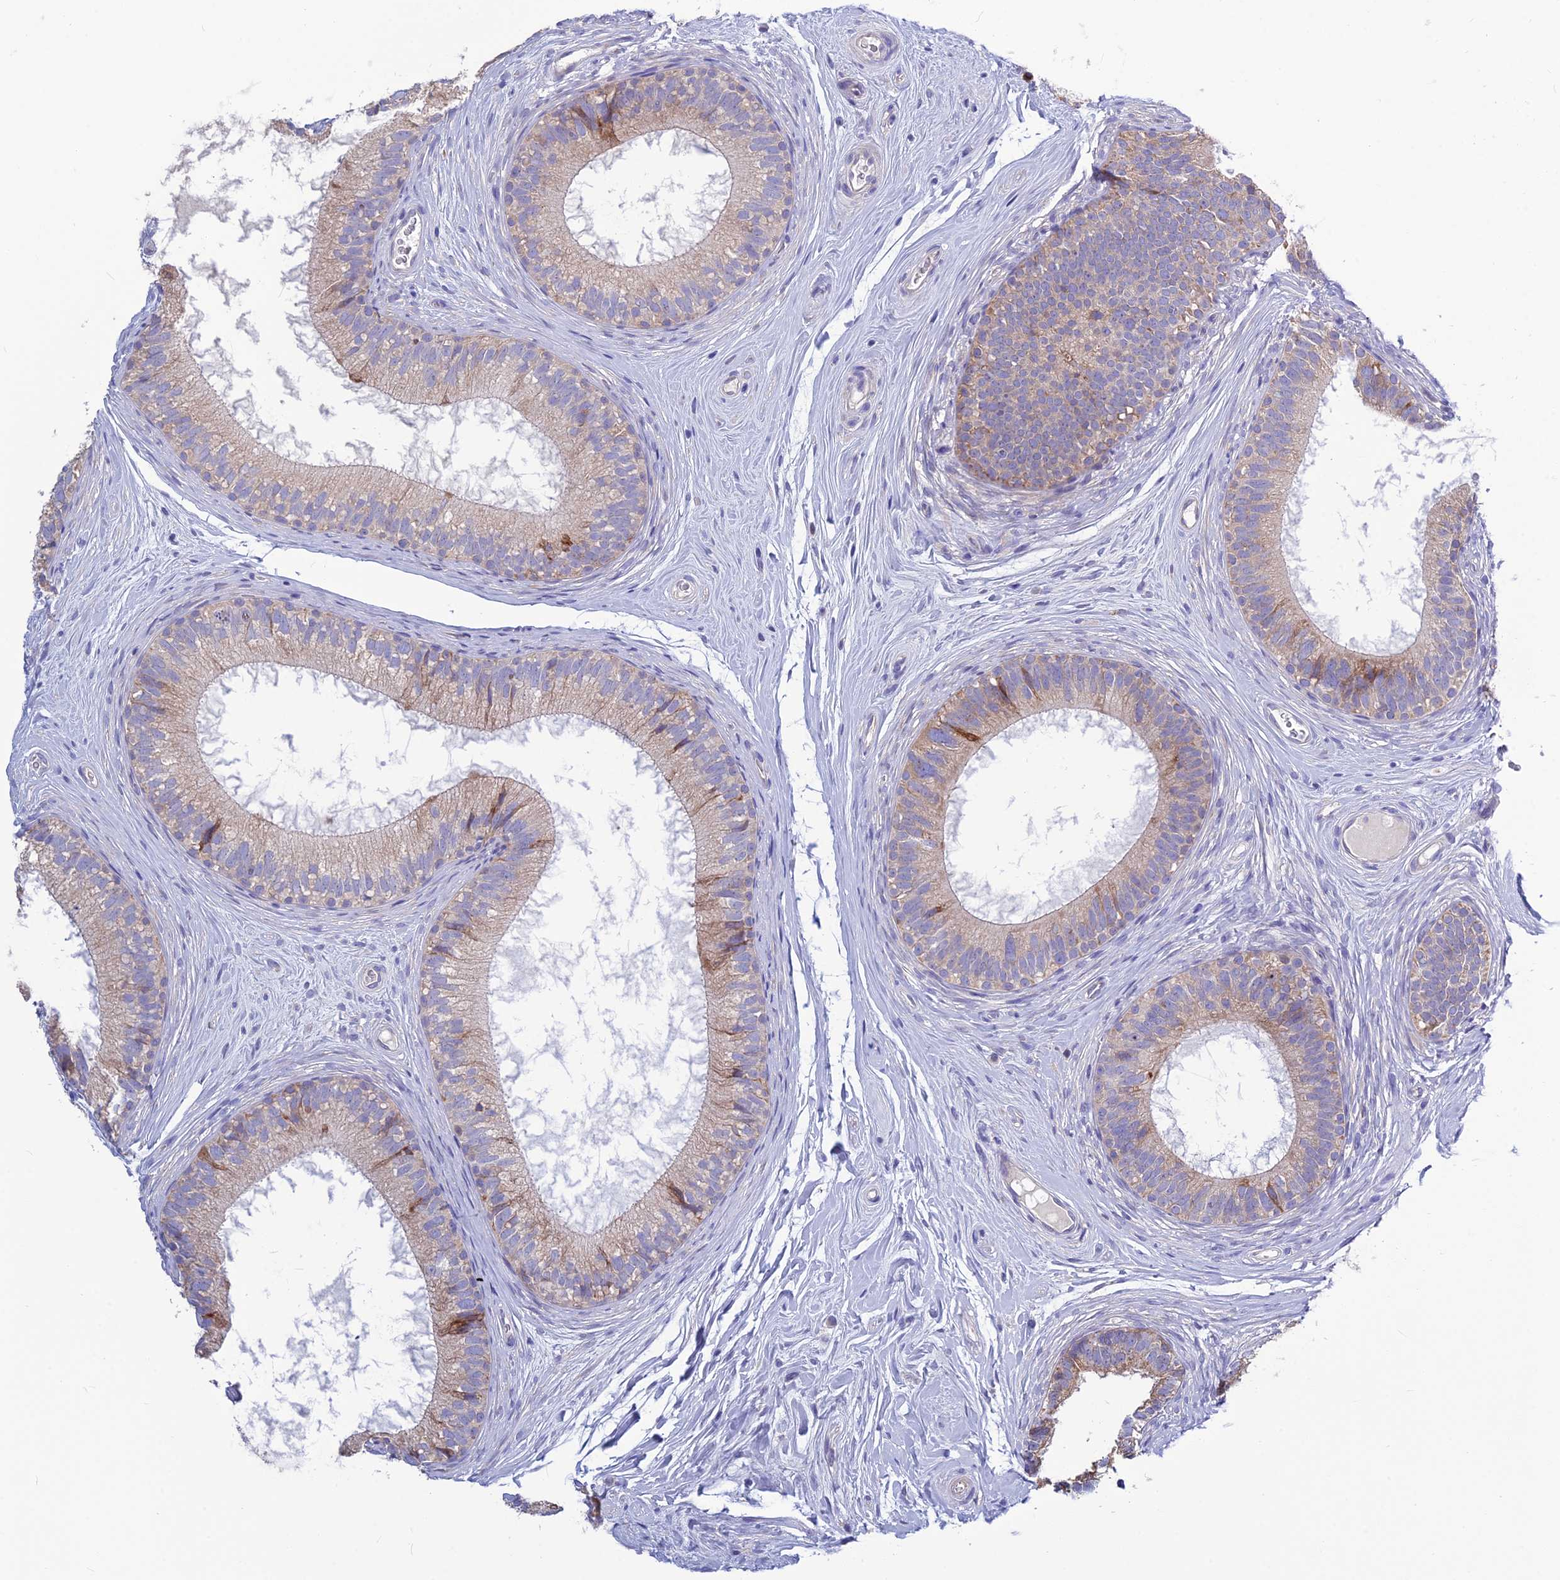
{"staining": {"intensity": "weak", "quantity": "25%-75%", "location": "cytoplasmic/membranous"}, "tissue": "epididymis", "cell_type": "Glandular cells", "image_type": "normal", "snomed": [{"axis": "morphology", "description": "Normal tissue, NOS"}, {"axis": "topography", "description": "Epididymis"}], "caption": "A high-resolution image shows IHC staining of benign epididymis, which displays weak cytoplasmic/membranous positivity in about 25%-75% of glandular cells.", "gene": "BHMT2", "patient": {"sex": "male", "age": 33}}